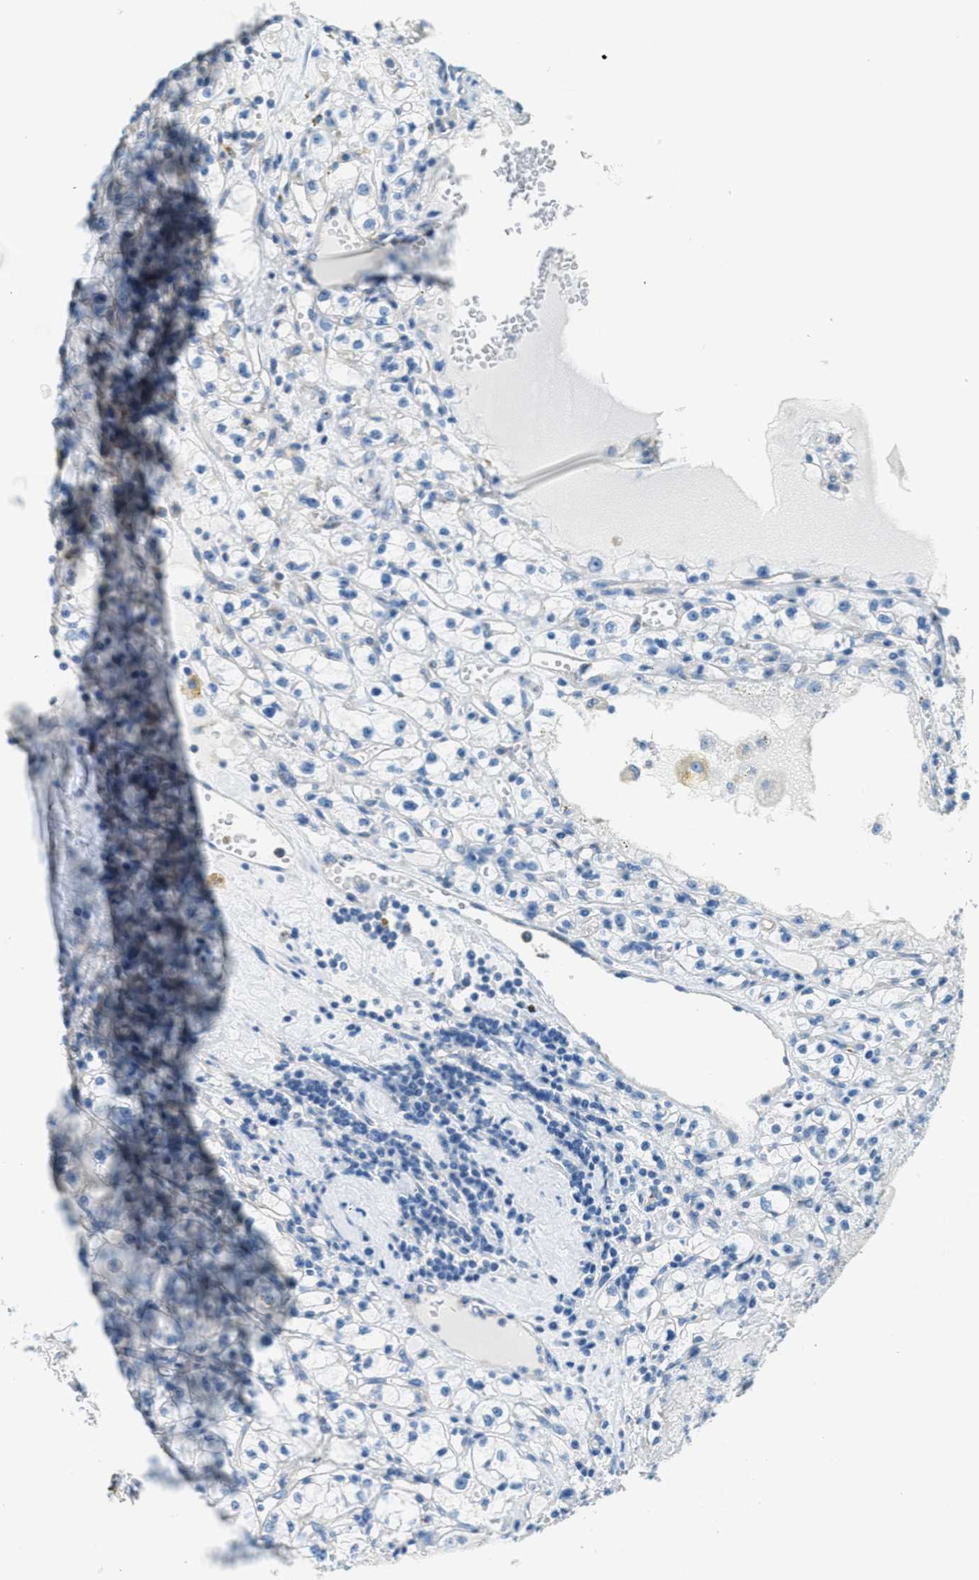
{"staining": {"intensity": "weak", "quantity": "<25%", "location": "cytoplasmic/membranous"}, "tissue": "renal cancer", "cell_type": "Tumor cells", "image_type": "cancer", "snomed": [{"axis": "morphology", "description": "Adenocarcinoma, NOS"}, {"axis": "topography", "description": "Kidney"}], "caption": "Tumor cells show no significant protein expression in renal cancer.", "gene": "AP2B1", "patient": {"sex": "male", "age": 56}}